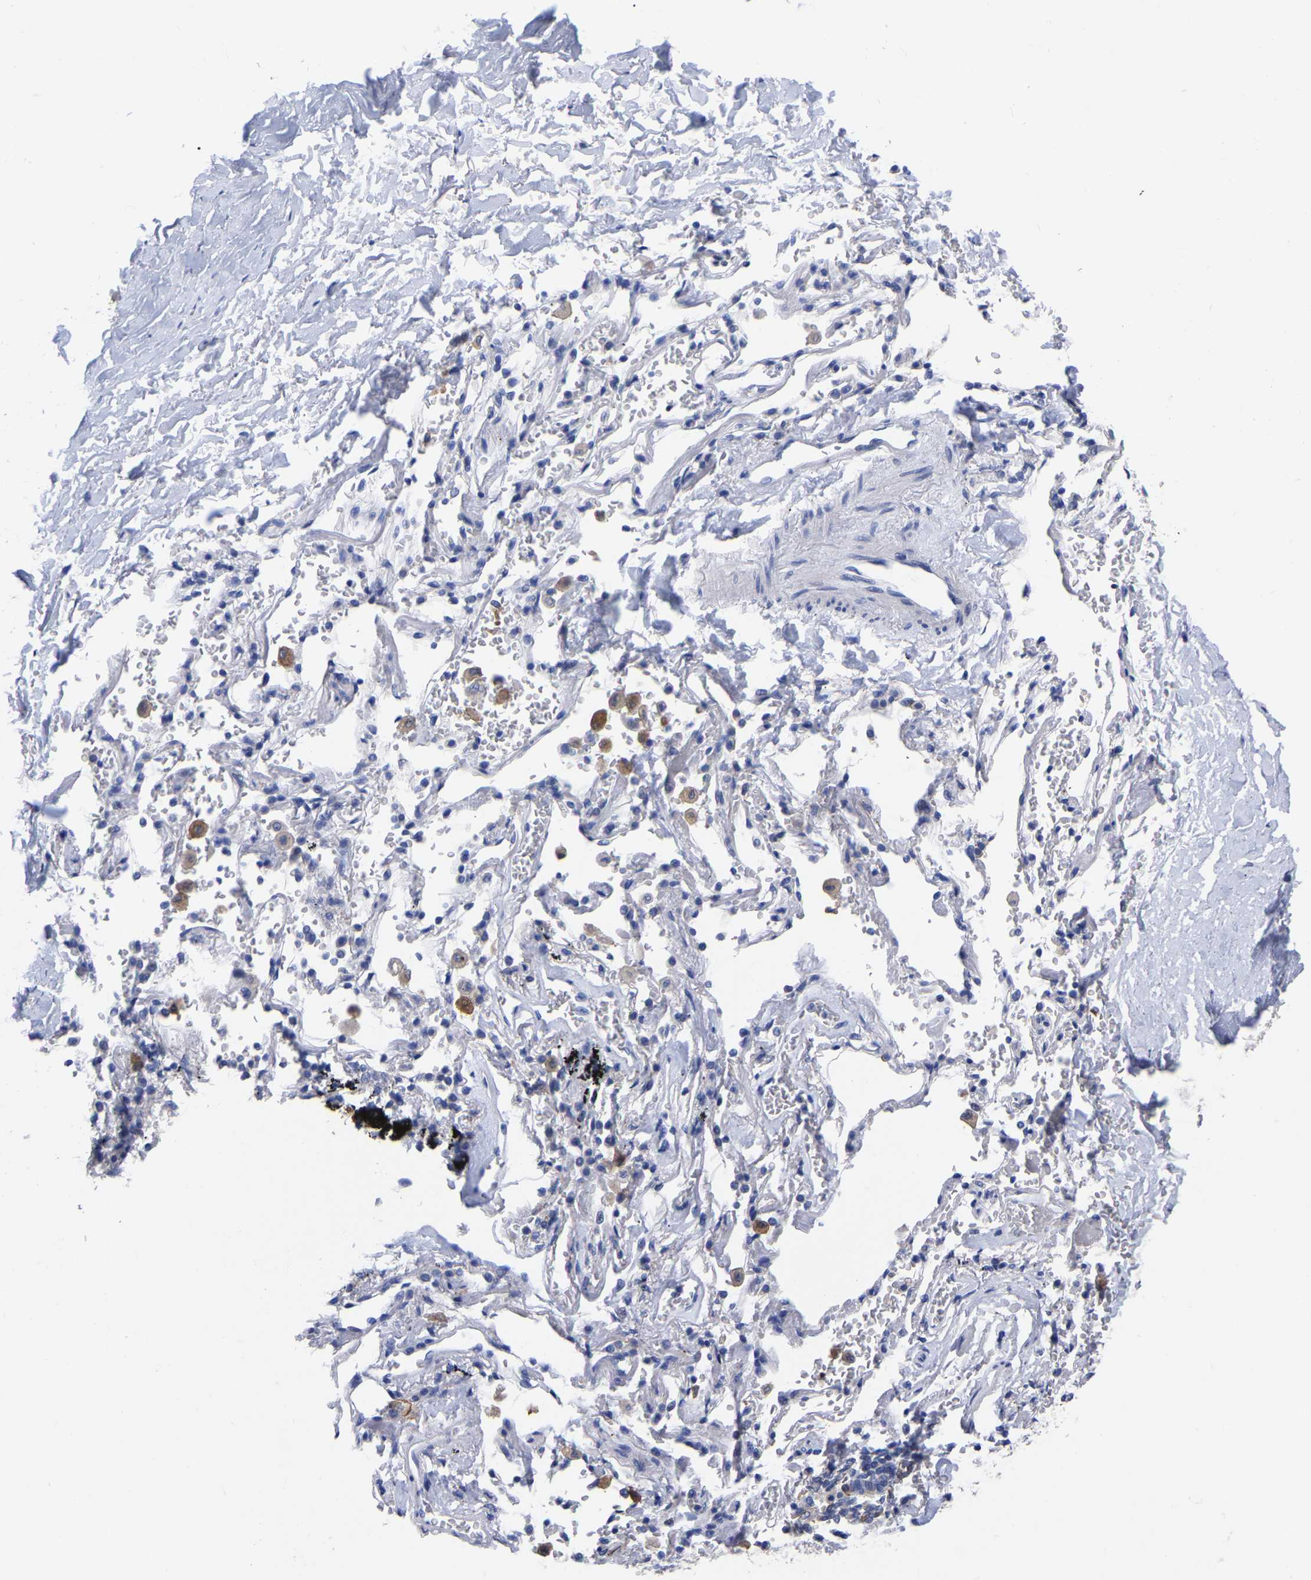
{"staining": {"intensity": "weak", "quantity": ">75%", "location": "cytoplasmic/membranous"}, "tissue": "adipose tissue", "cell_type": "Adipocytes", "image_type": "normal", "snomed": [{"axis": "morphology", "description": "Normal tissue, NOS"}, {"axis": "topography", "description": "Cartilage tissue"}, {"axis": "topography", "description": "Lung"}], "caption": "Benign adipose tissue was stained to show a protein in brown. There is low levels of weak cytoplasmic/membranous positivity in approximately >75% of adipocytes. (Brightfield microscopy of DAB IHC at high magnification).", "gene": "ANXA13", "patient": {"sex": "female", "age": 77}}